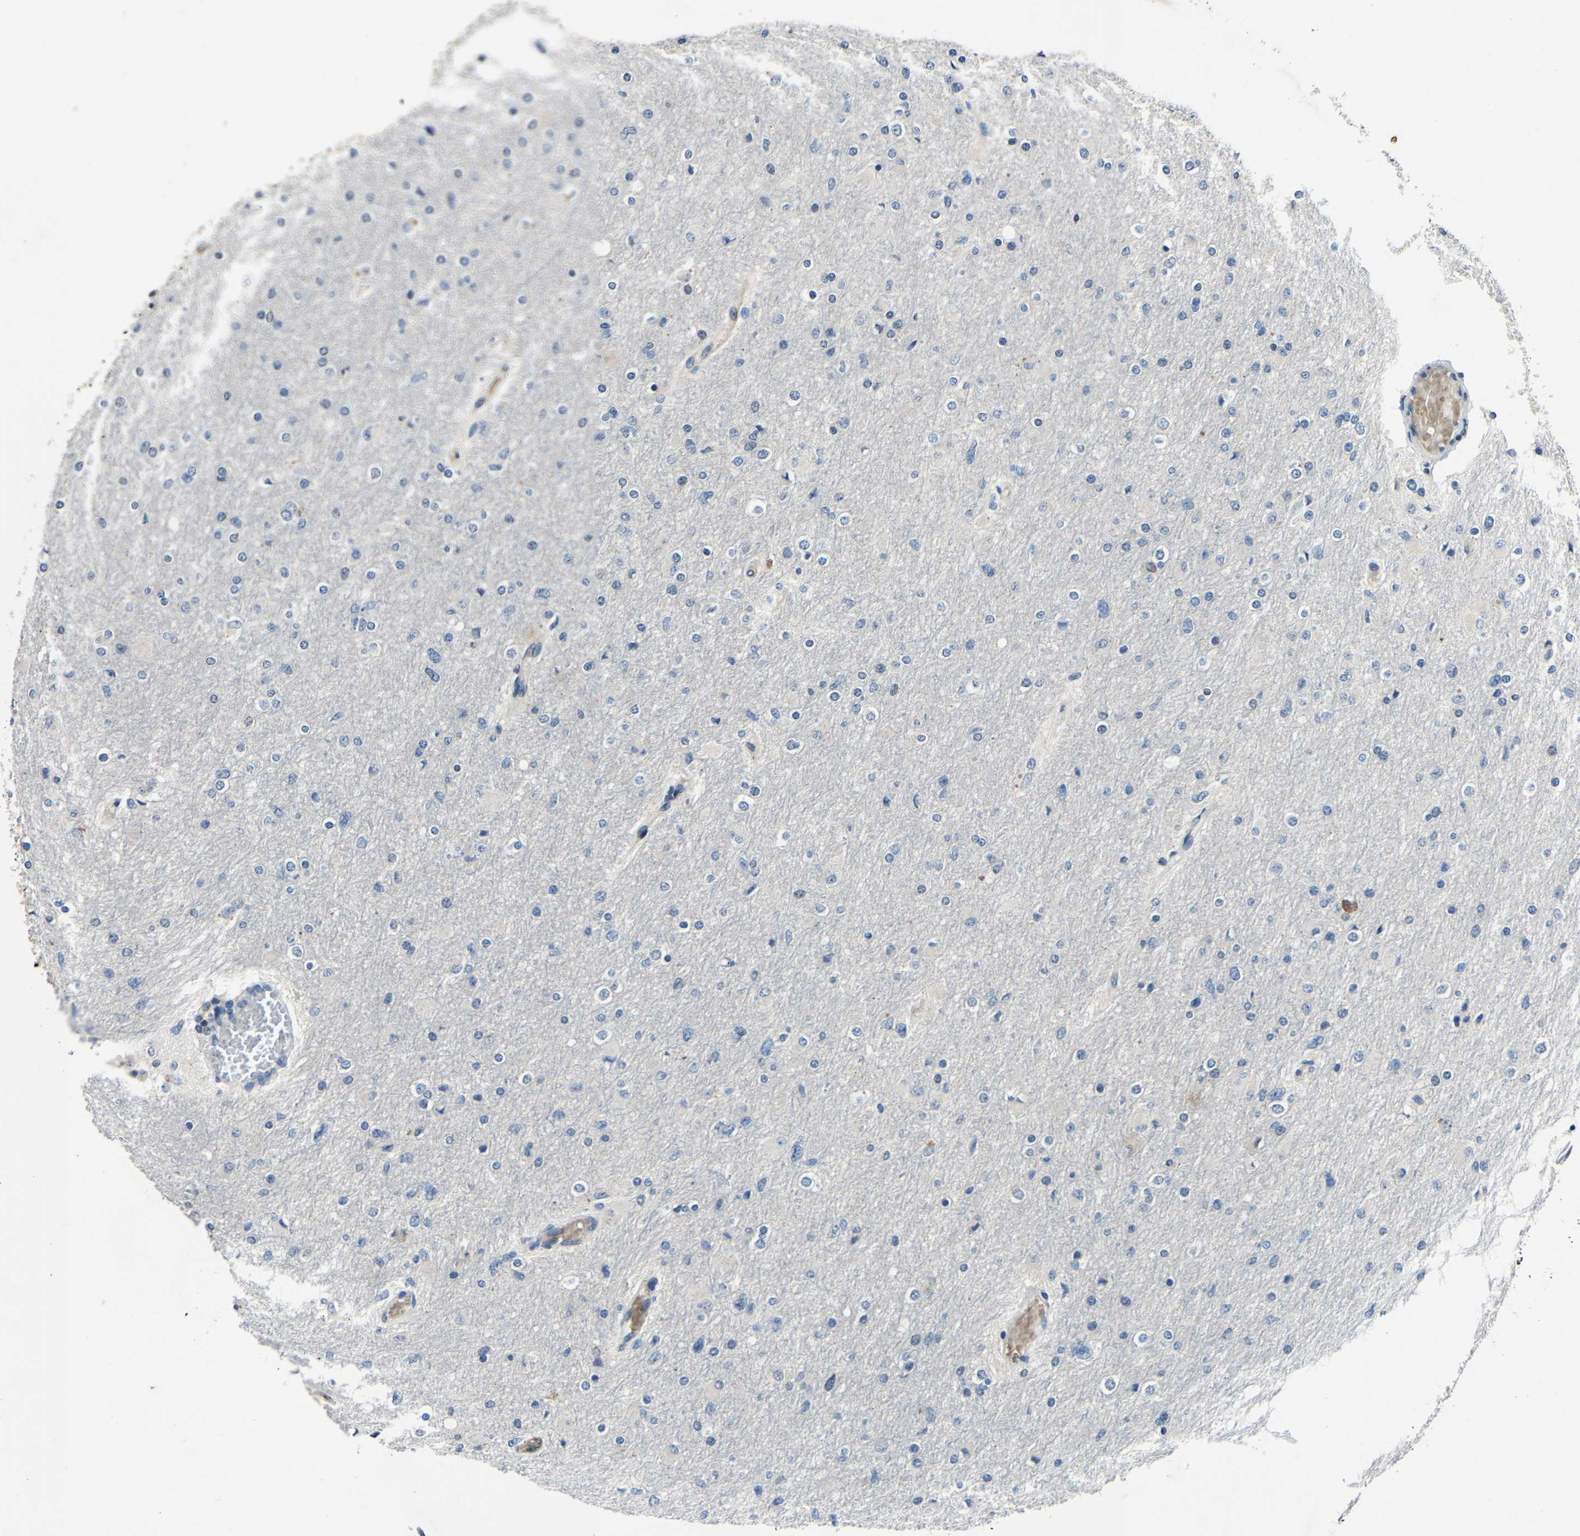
{"staining": {"intensity": "negative", "quantity": "none", "location": "none"}, "tissue": "glioma", "cell_type": "Tumor cells", "image_type": "cancer", "snomed": [{"axis": "morphology", "description": "Glioma, malignant, High grade"}, {"axis": "topography", "description": "Cerebral cortex"}], "caption": "Tumor cells show no significant positivity in malignant high-grade glioma.", "gene": "PCNX2", "patient": {"sex": "female", "age": 36}}